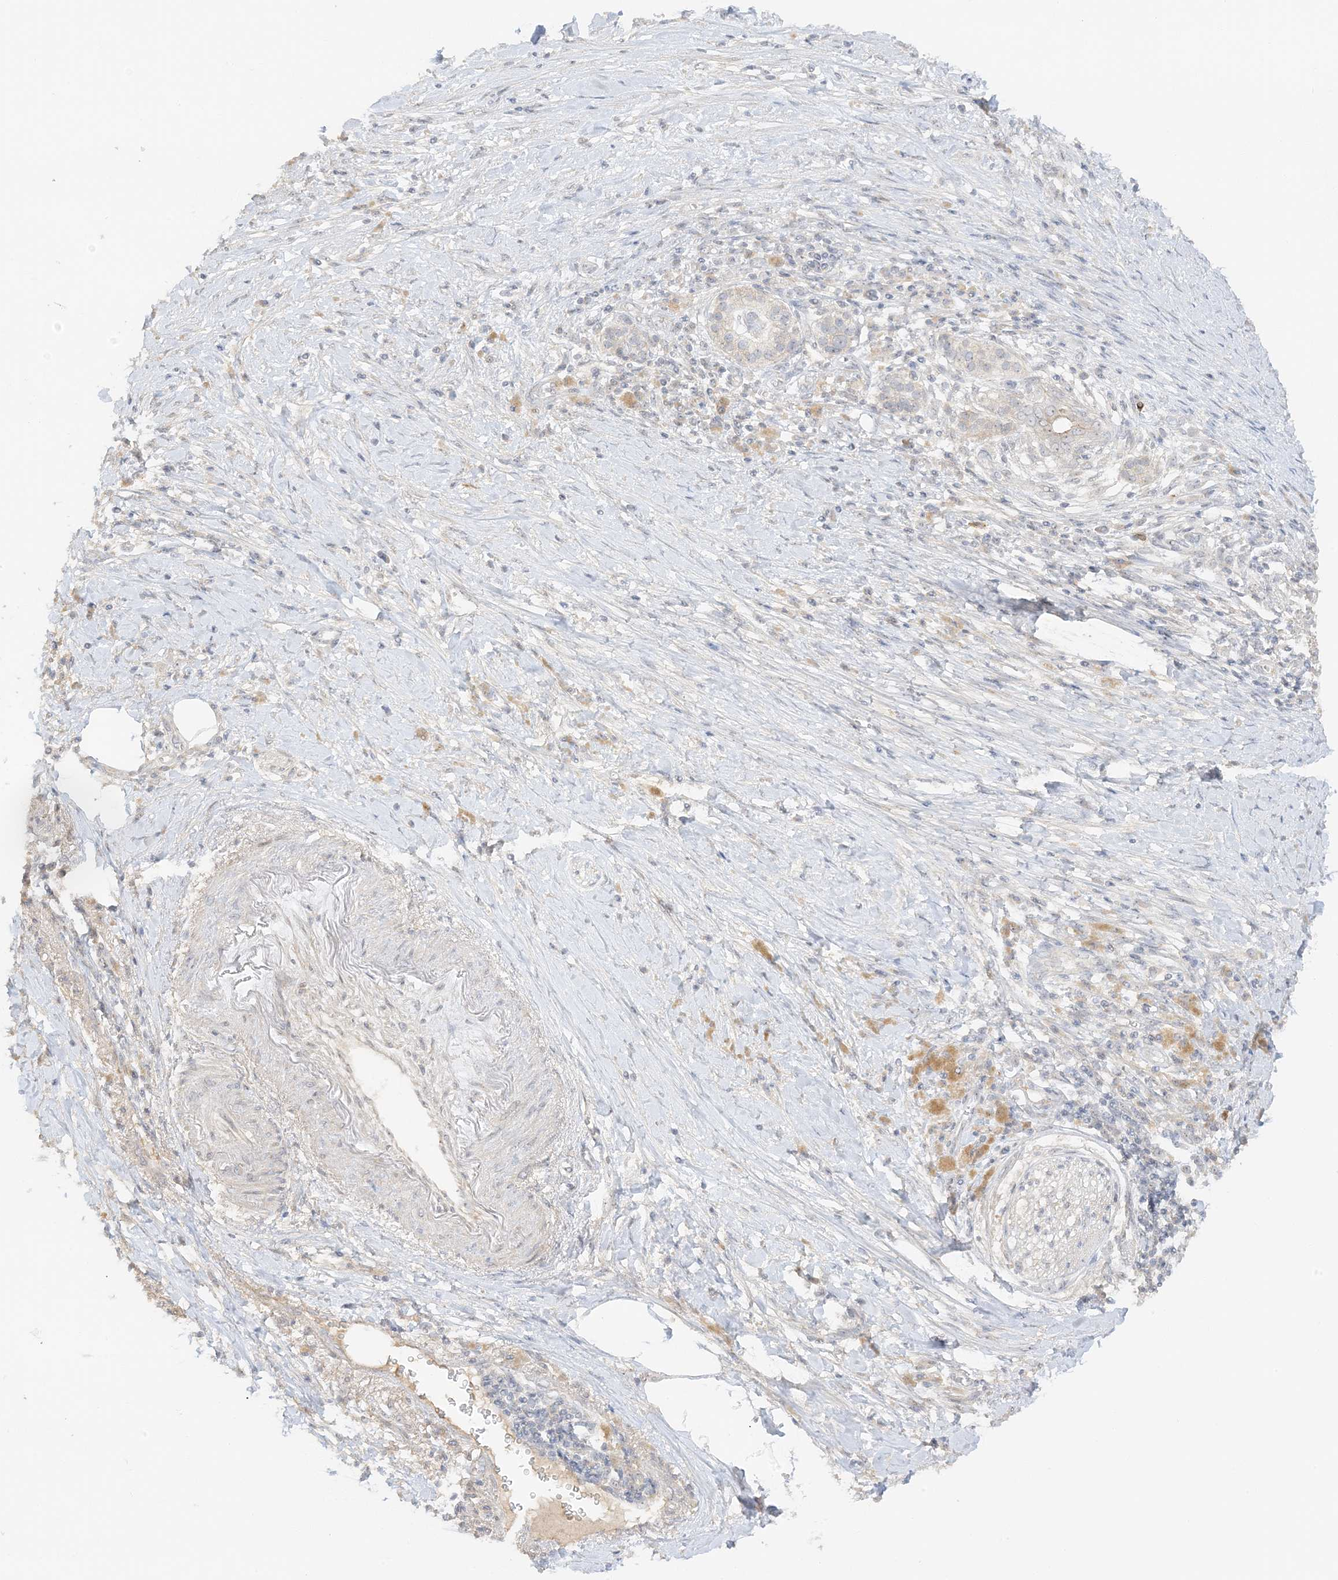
{"staining": {"intensity": "weak", "quantity": "<25%", "location": "cytoplasmic/membranous"}, "tissue": "pancreatic cancer", "cell_type": "Tumor cells", "image_type": "cancer", "snomed": [{"axis": "morphology", "description": "Adenocarcinoma, NOS"}, {"axis": "topography", "description": "Pancreas"}], "caption": "The image shows no significant positivity in tumor cells of pancreatic adenocarcinoma.", "gene": "ETAA1", "patient": {"sex": "male", "age": 58}}